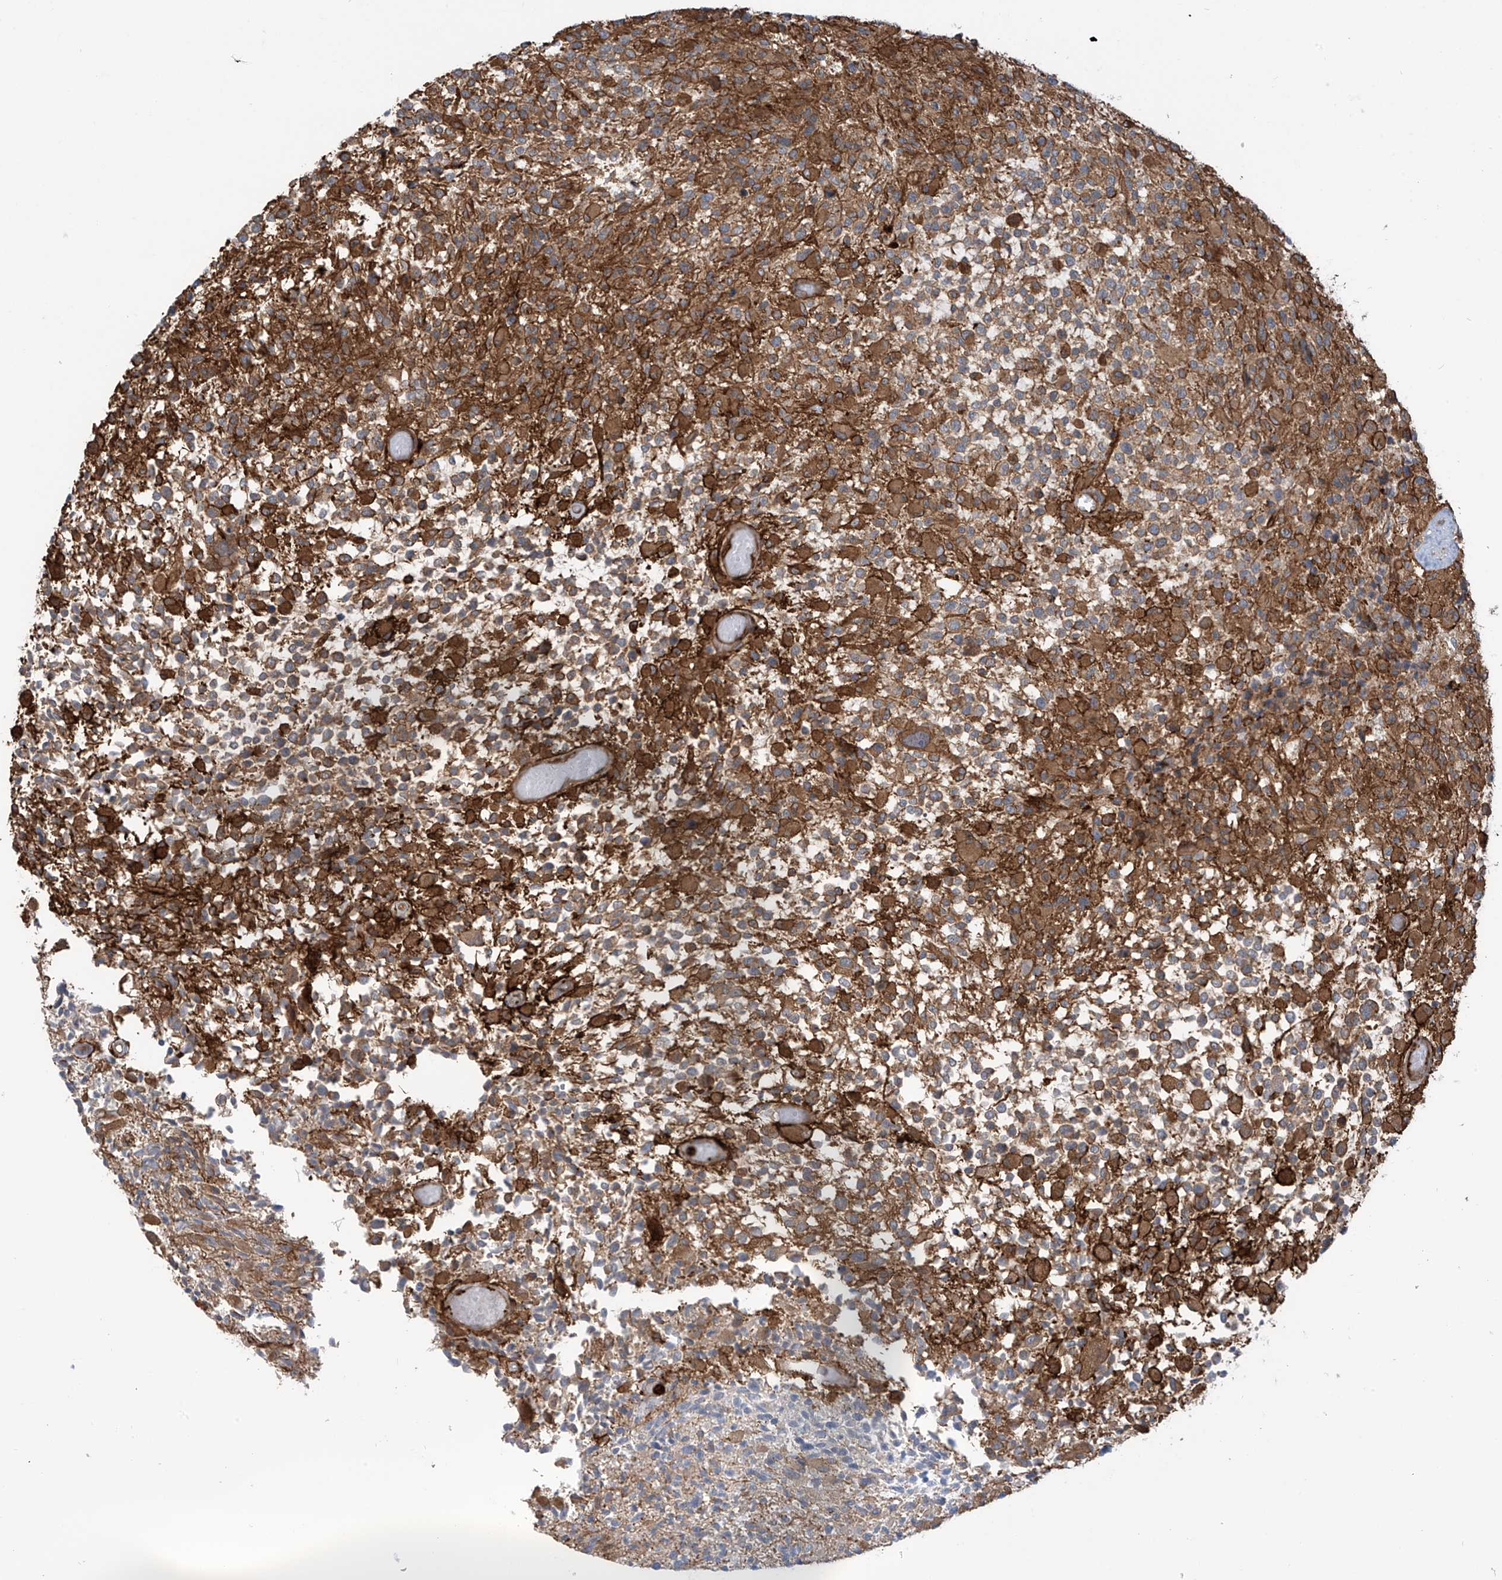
{"staining": {"intensity": "moderate", "quantity": "25%-75%", "location": "cytoplasmic/membranous"}, "tissue": "glioma", "cell_type": "Tumor cells", "image_type": "cancer", "snomed": [{"axis": "morphology", "description": "Glioma, malignant, High grade"}, {"axis": "morphology", "description": "Glioblastoma, NOS"}, {"axis": "topography", "description": "Brain"}], "caption": "A brown stain labels moderate cytoplasmic/membranous expression of a protein in glioma tumor cells.", "gene": "SLC9A2", "patient": {"sex": "male", "age": 60}}